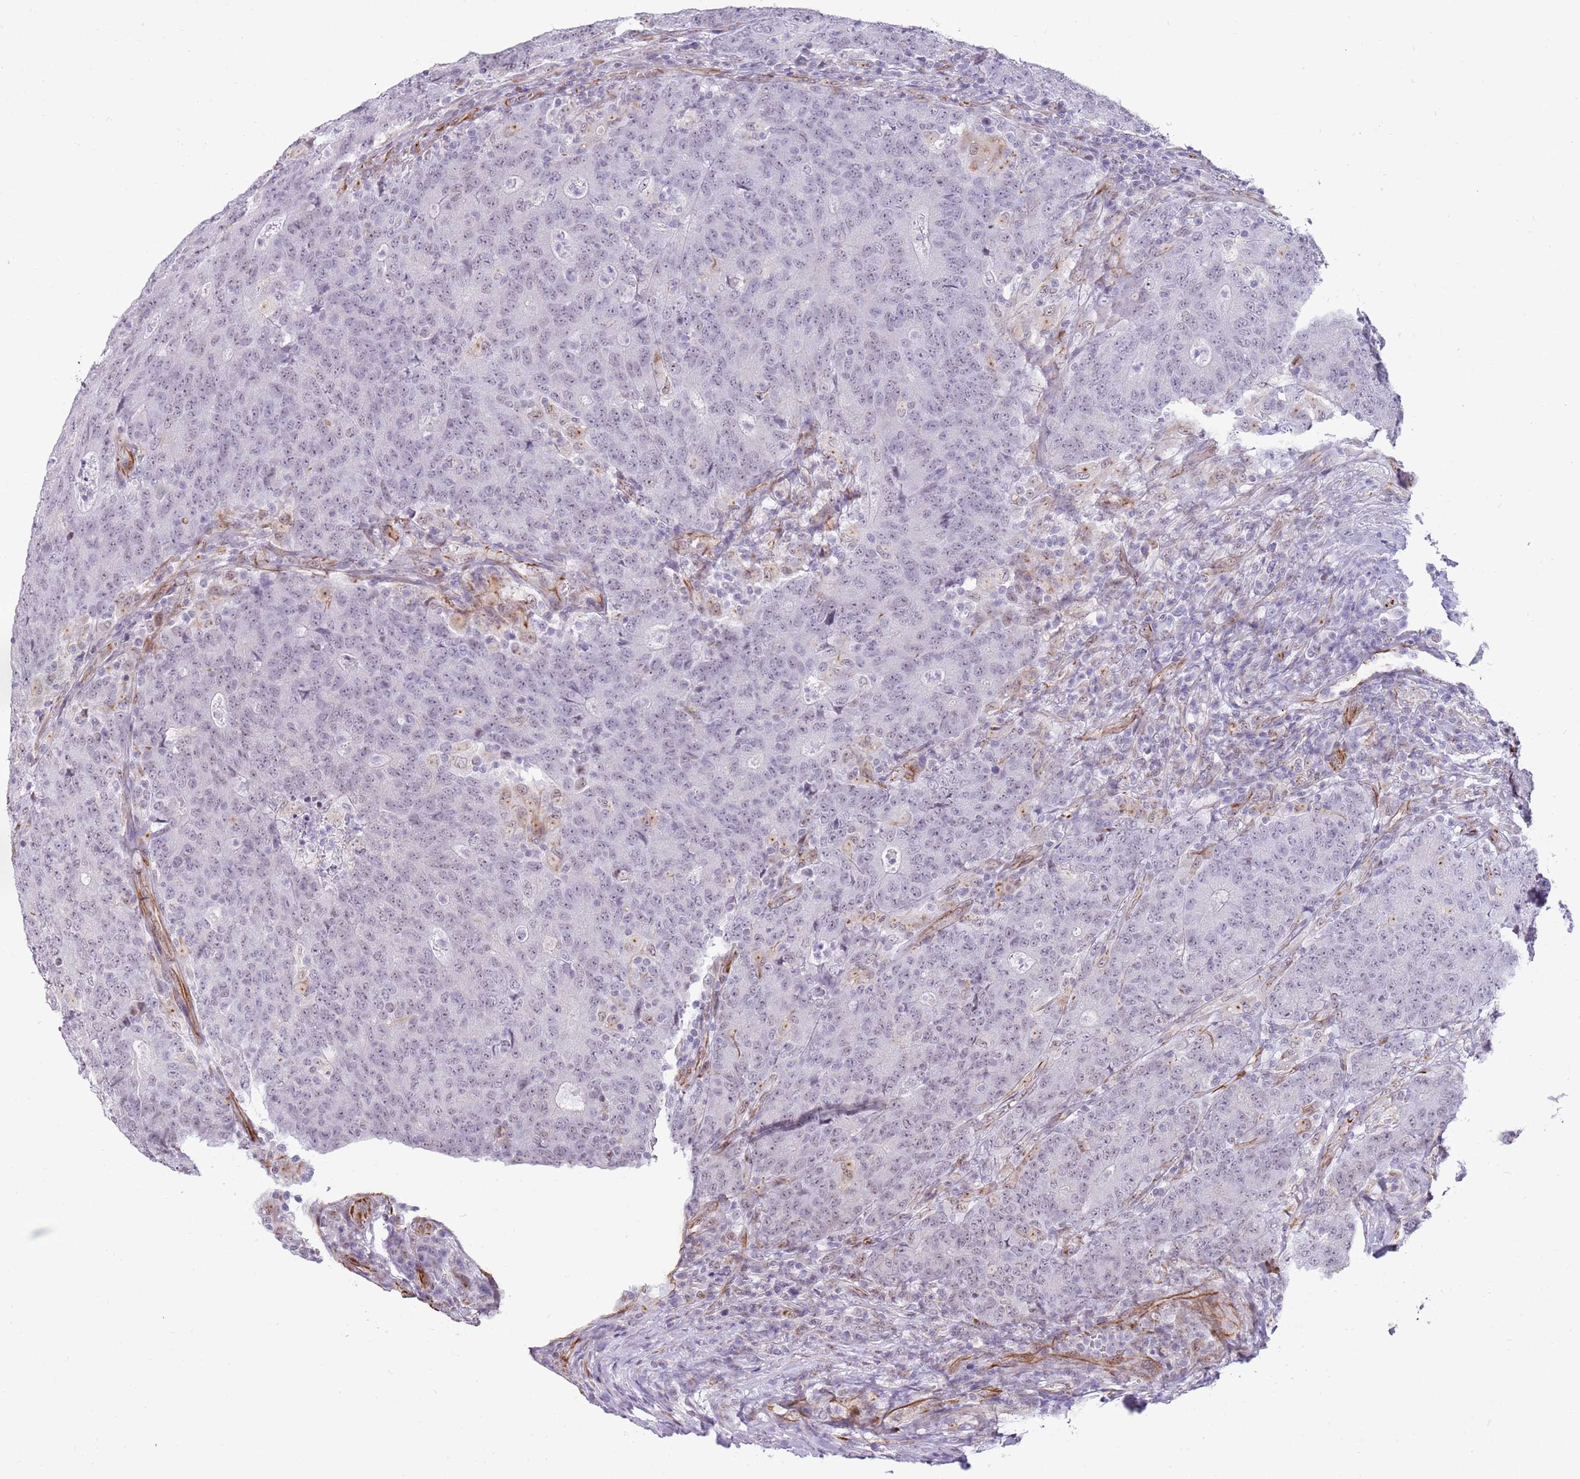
{"staining": {"intensity": "negative", "quantity": "none", "location": "none"}, "tissue": "colorectal cancer", "cell_type": "Tumor cells", "image_type": "cancer", "snomed": [{"axis": "morphology", "description": "Adenocarcinoma, NOS"}, {"axis": "topography", "description": "Colon"}], "caption": "IHC image of neoplastic tissue: human colorectal adenocarcinoma stained with DAB shows no significant protein staining in tumor cells.", "gene": "NBPF3", "patient": {"sex": "female", "age": 75}}